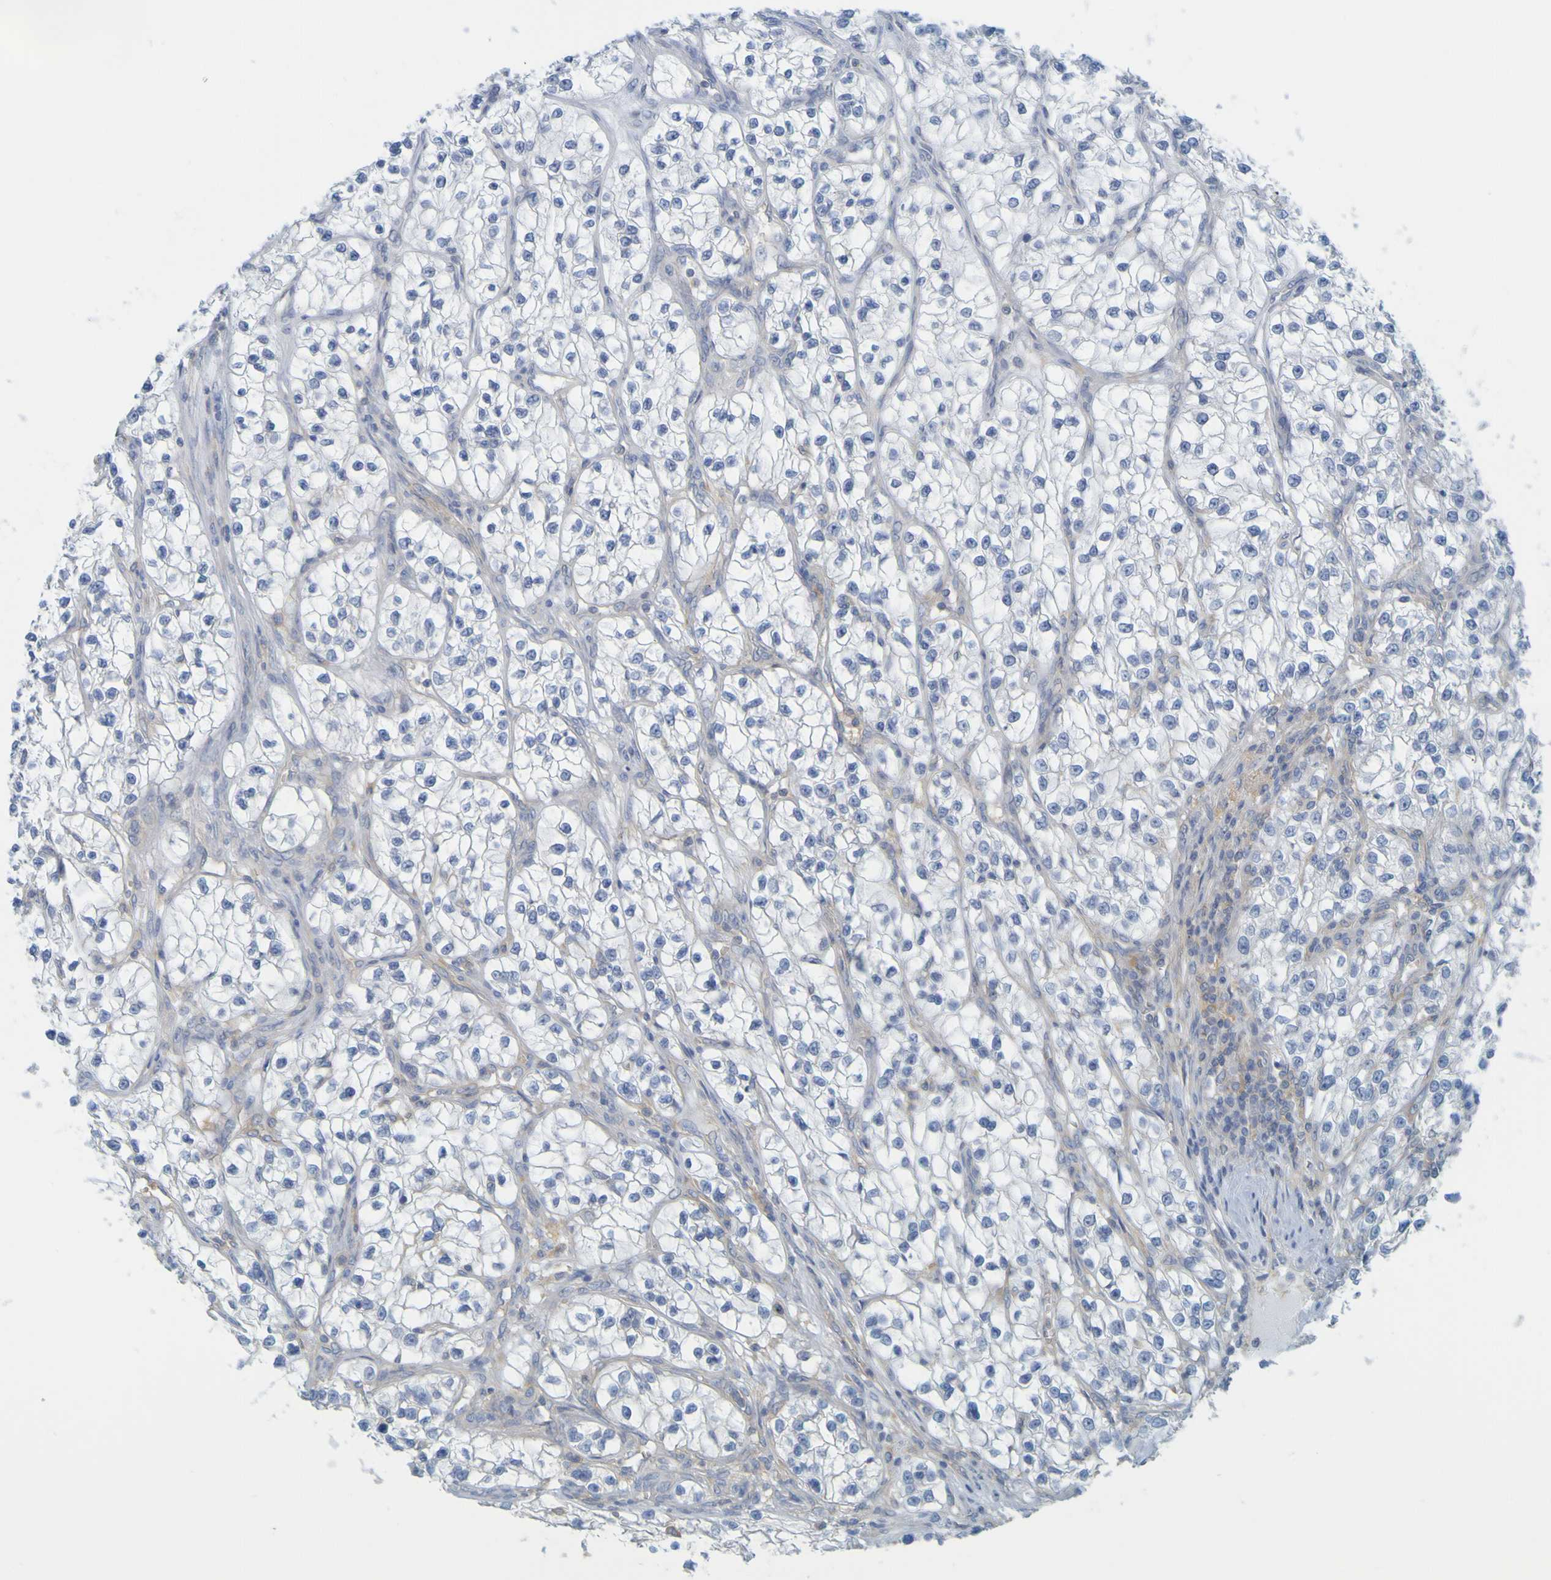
{"staining": {"intensity": "negative", "quantity": "none", "location": "none"}, "tissue": "renal cancer", "cell_type": "Tumor cells", "image_type": "cancer", "snomed": [{"axis": "morphology", "description": "Adenocarcinoma, NOS"}, {"axis": "topography", "description": "Kidney"}], "caption": "A histopathology image of human renal cancer is negative for staining in tumor cells. (Brightfield microscopy of DAB (3,3'-diaminobenzidine) immunohistochemistry (IHC) at high magnification).", "gene": "APPL1", "patient": {"sex": "female", "age": 57}}